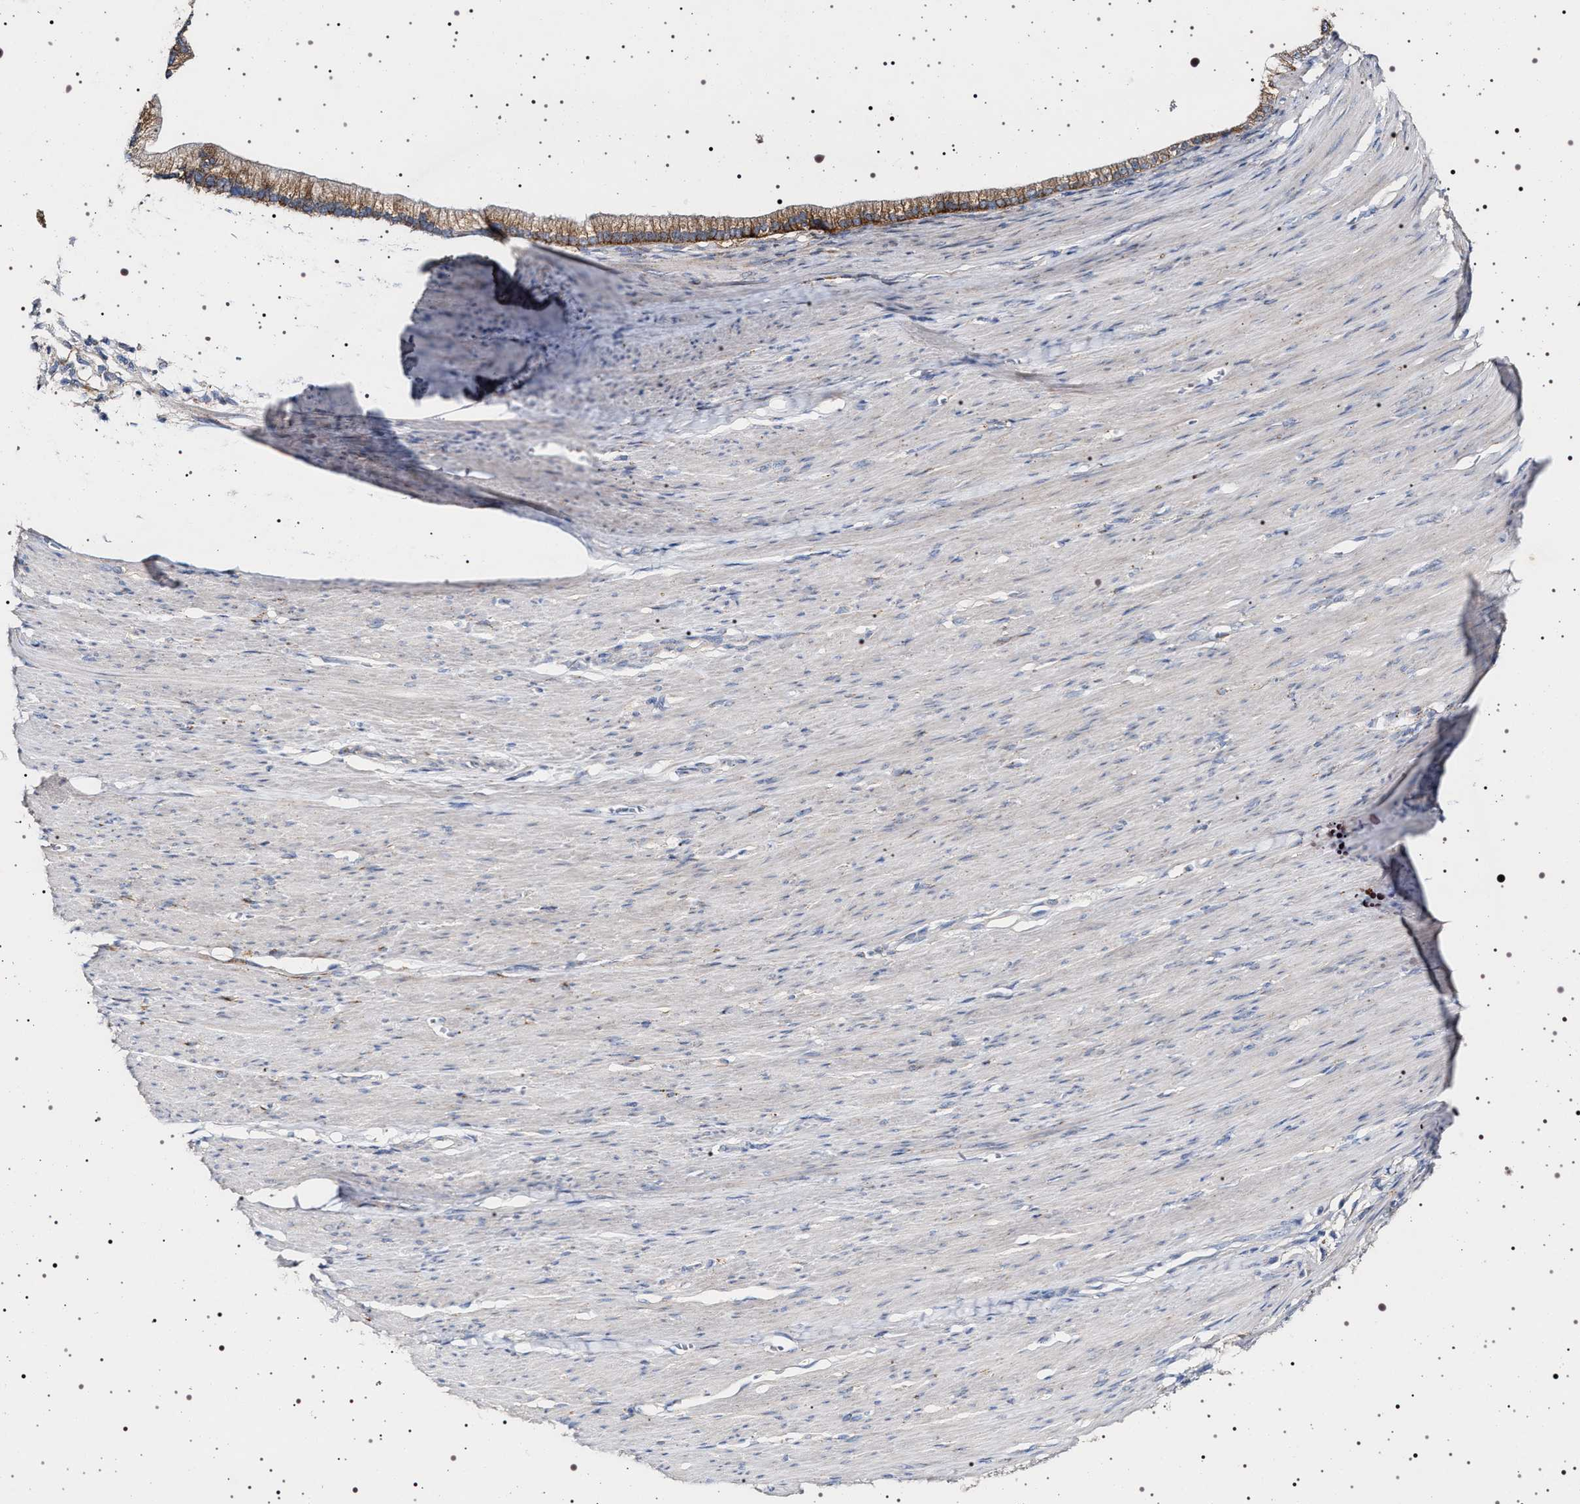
{"staining": {"intensity": "moderate", "quantity": ">75%", "location": "cytoplasmic/membranous"}, "tissue": "pancreatic cancer", "cell_type": "Tumor cells", "image_type": "cancer", "snomed": [{"axis": "morphology", "description": "Adenocarcinoma, NOS"}, {"axis": "topography", "description": "Pancreas"}], "caption": "IHC image of neoplastic tissue: pancreatic adenocarcinoma stained using immunohistochemistry (IHC) displays medium levels of moderate protein expression localized specifically in the cytoplasmic/membranous of tumor cells, appearing as a cytoplasmic/membranous brown color.", "gene": "NAALADL2", "patient": {"sex": "male", "age": 69}}